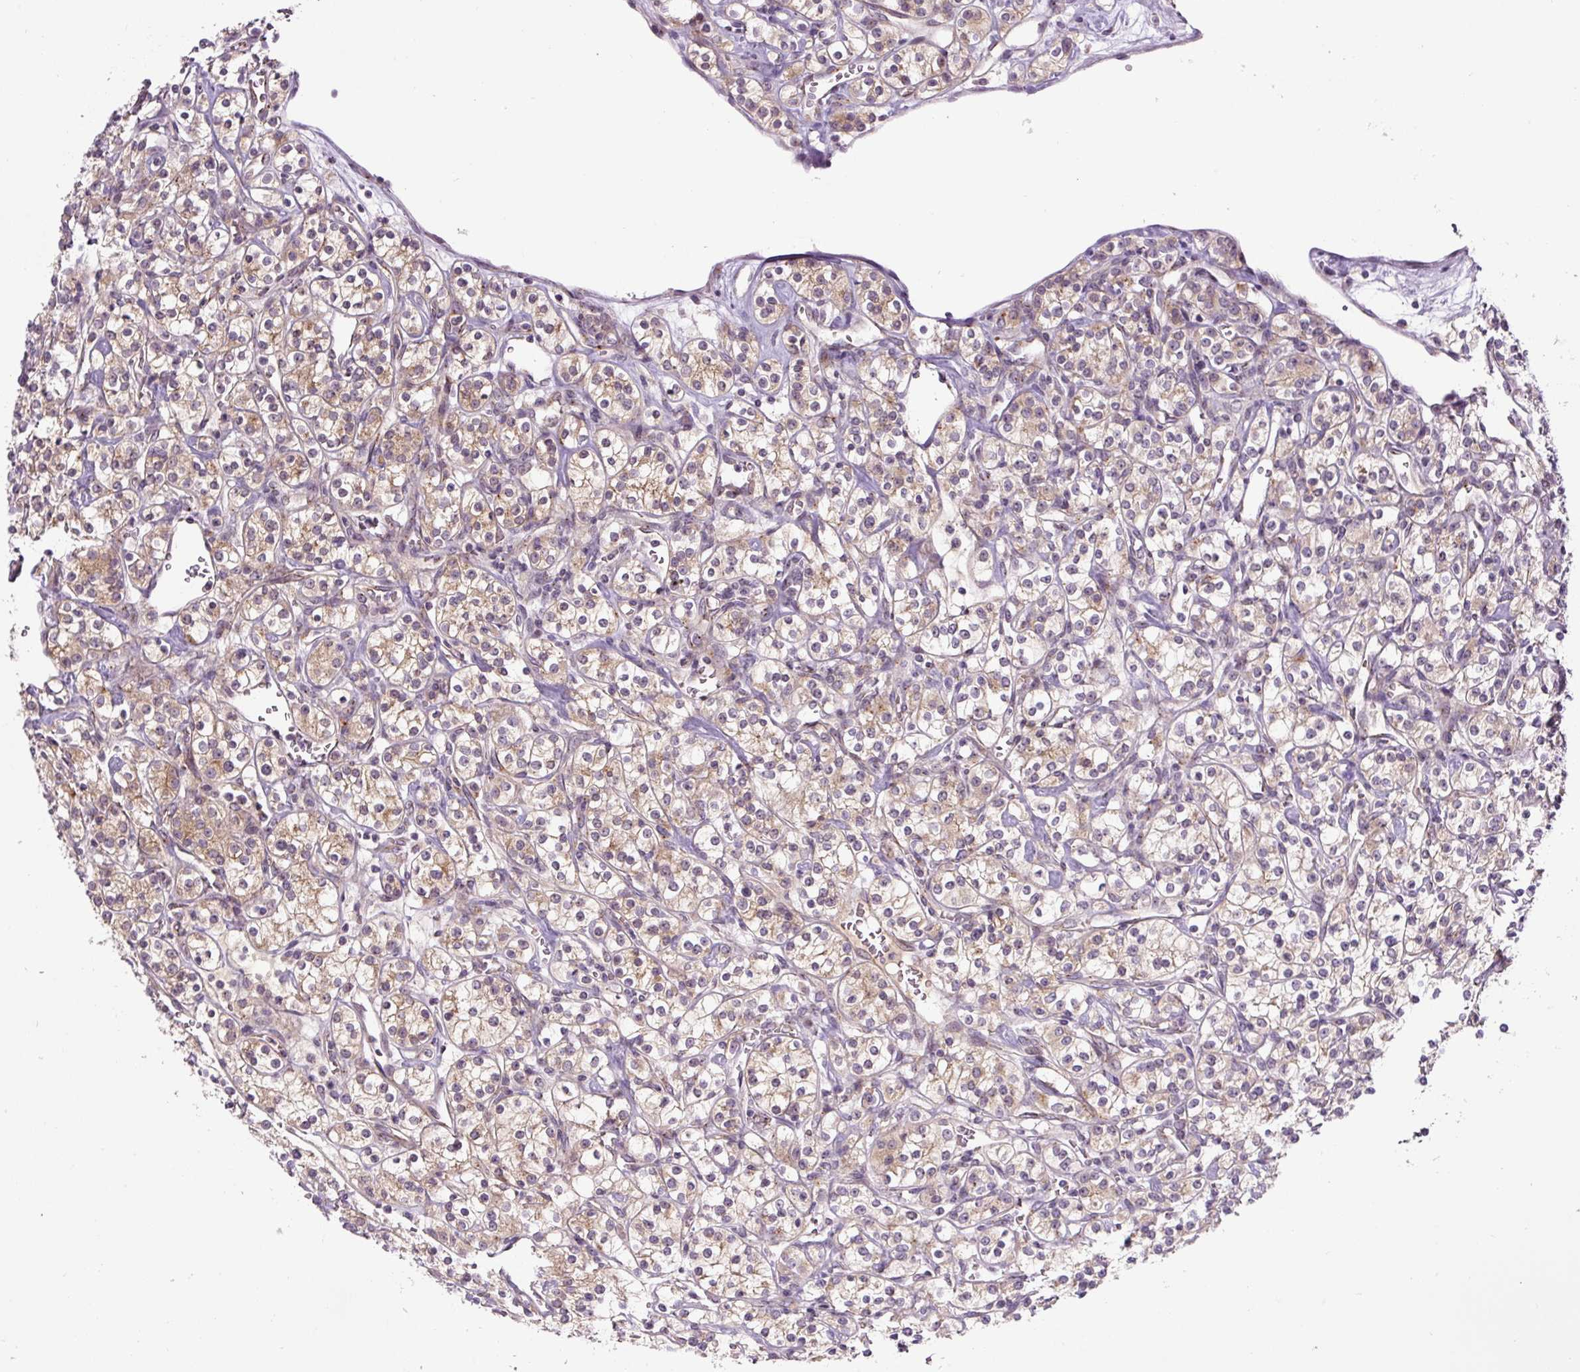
{"staining": {"intensity": "moderate", "quantity": ">75%", "location": "cytoplasmic/membranous"}, "tissue": "renal cancer", "cell_type": "Tumor cells", "image_type": "cancer", "snomed": [{"axis": "morphology", "description": "Adenocarcinoma, NOS"}, {"axis": "topography", "description": "Kidney"}], "caption": "Moderate cytoplasmic/membranous protein staining is present in approximately >75% of tumor cells in renal cancer.", "gene": "PCM1", "patient": {"sex": "male", "age": 77}}